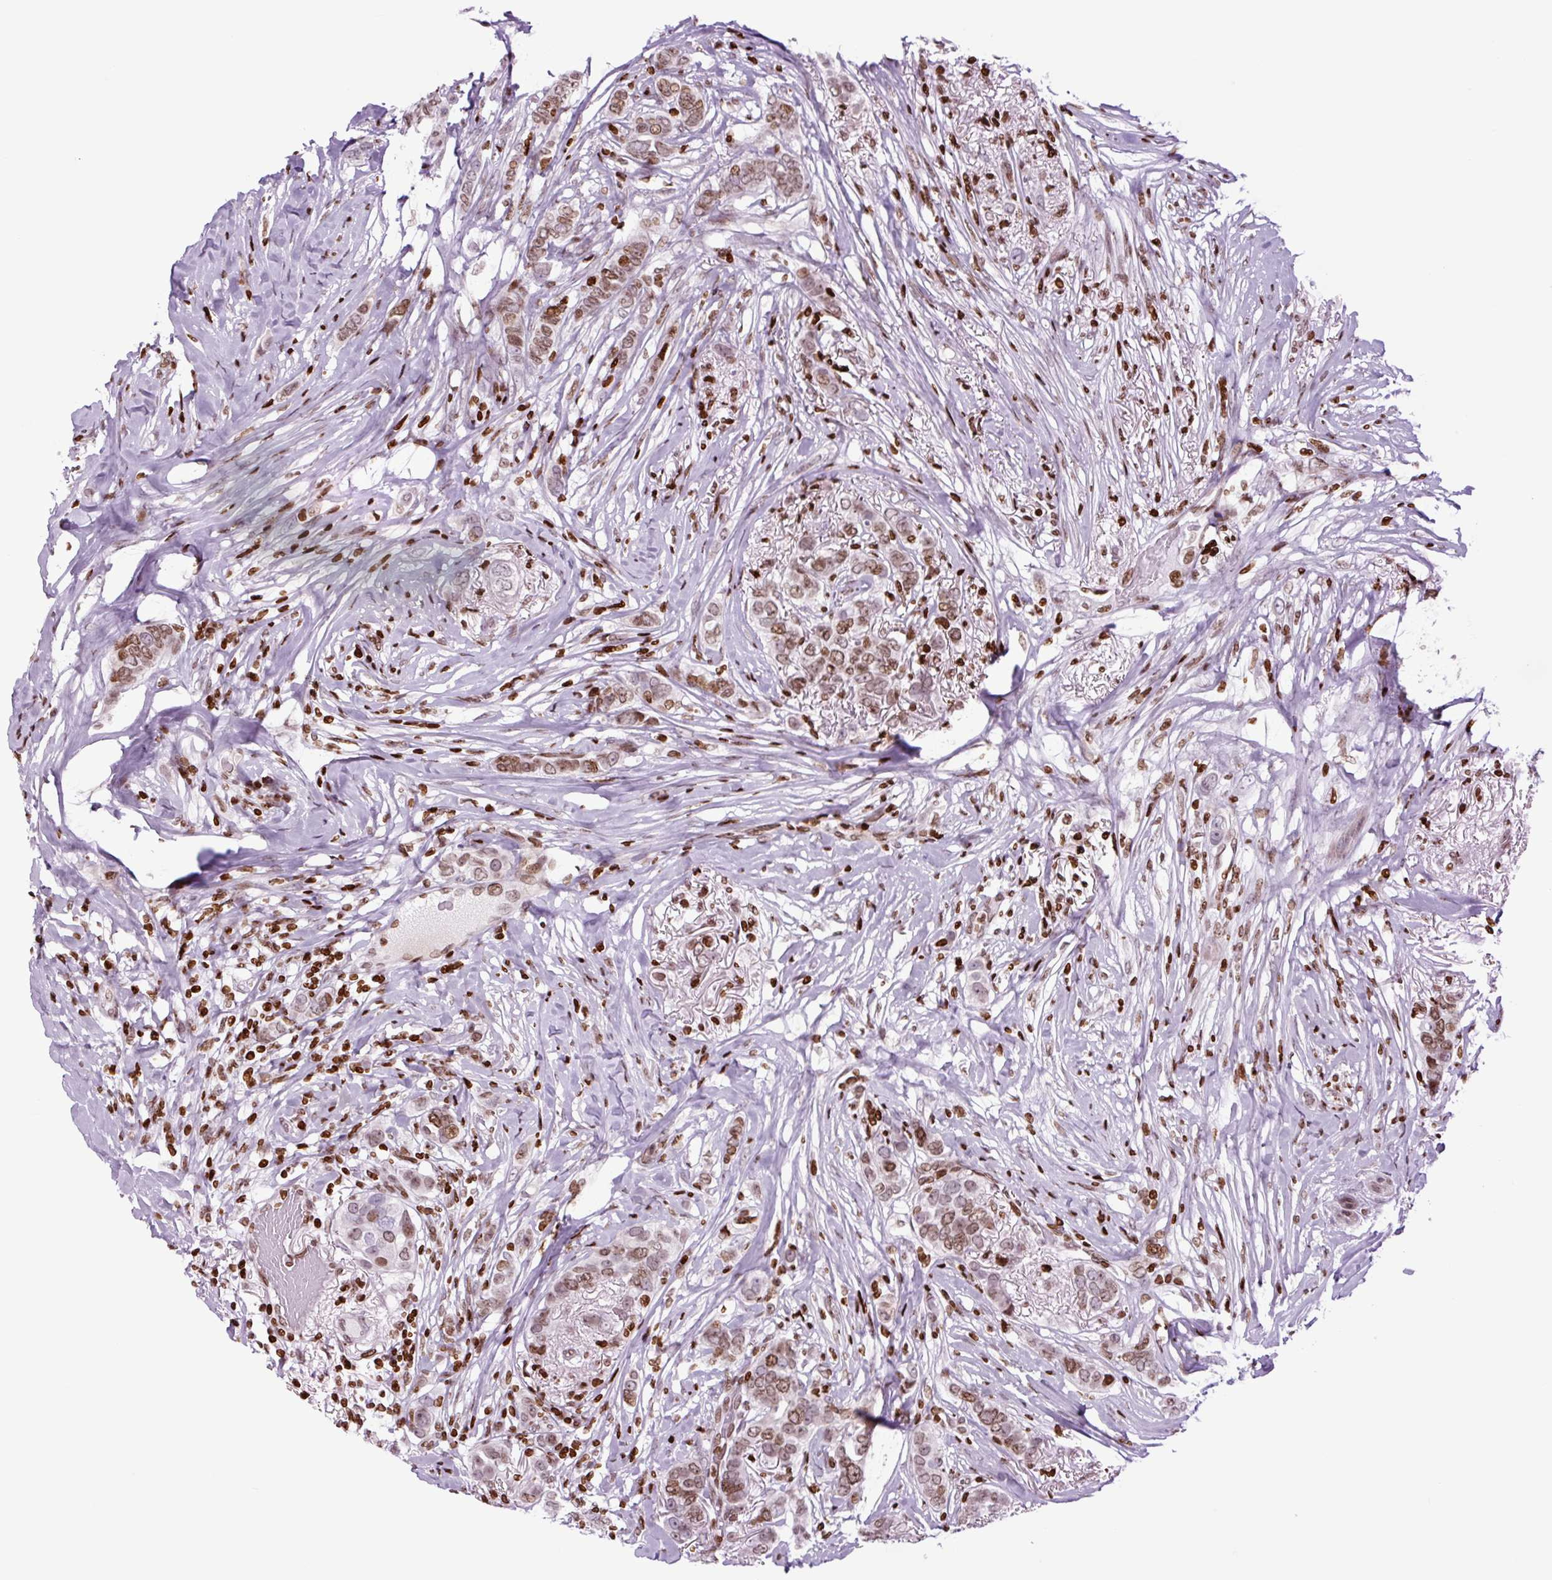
{"staining": {"intensity": "moderate", "quantity": "25%-75%", "location": "nuclear"}, "tissue": "breast cancer", "cell_type": "Tumor cells", "image_type": "cancer", "snomed": [{"axis": "morphology", "description": "Lobular carcinoma"}, {"axis": "topography", "description": "Breast"}], "caption": "Immunohistochemical staining of breast cancer reveals medium levels of moderate nuclear protein staining in approximately 25%-75% of tumor cells.", "gene": "H1-3", "patient": {"sex": "female", "age": 51}}